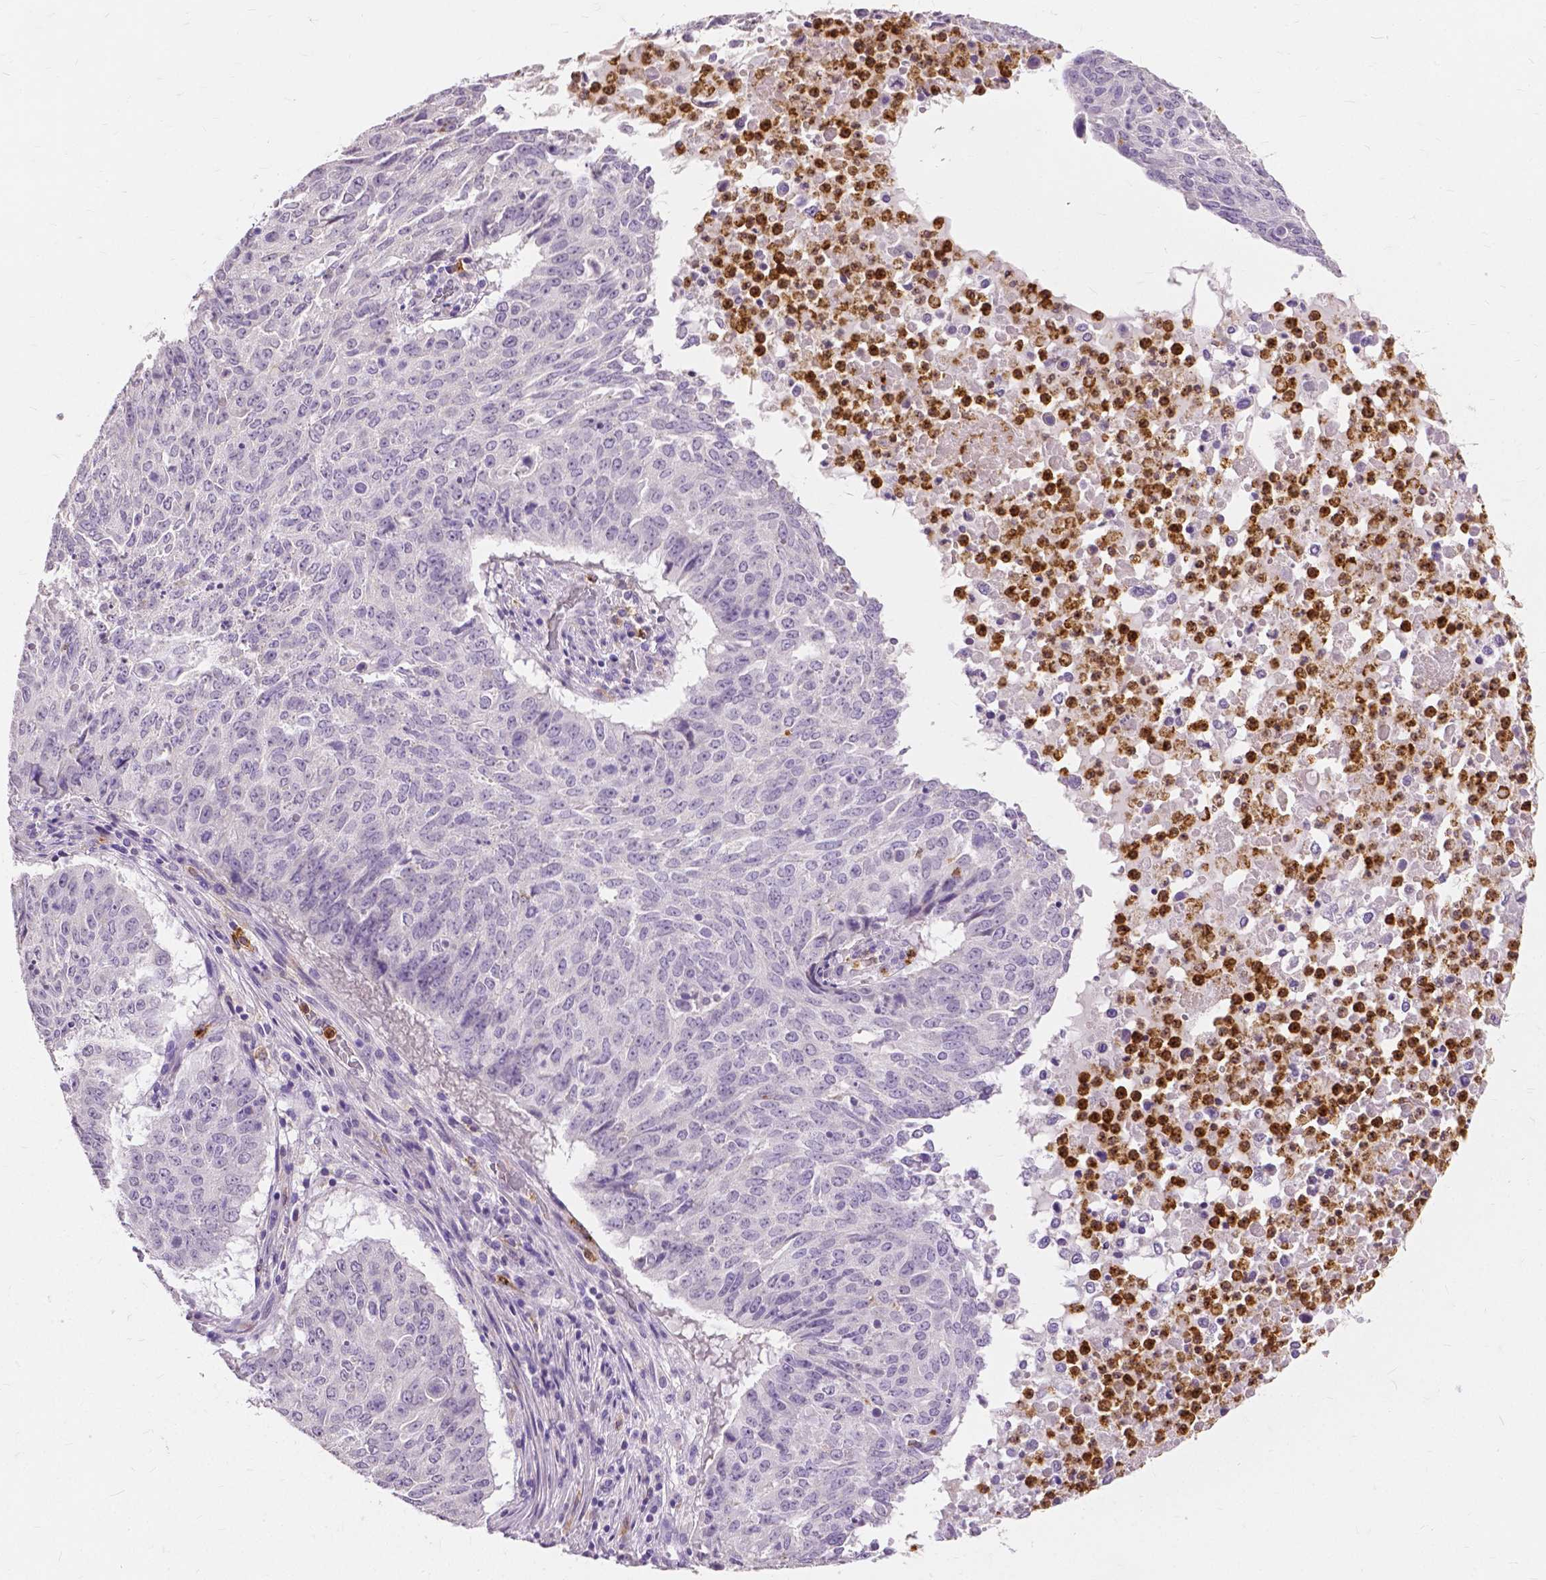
{"staining": {"intensity": "negative", "quantity": "none", "location": "none"}, "tissue": "lung cancer", "cell_type": "Tumor cells", "image_type": "cancer", "snomed": [{"axis": "morphology", "description": "Normal tissue, NOS"}, {"axis": "morphology", "description": "Squamous cell carcinoma, NOS"}, {"axis": "topography", "description": "Bronchus"}, {"axis": "topography", "description": "Lung"}], "caption": "This micrograph is of lung cancer (squamous cell carcinoma) stained with immunohistochemistry (IHC) to label a protein in brown with the nuclei are counter-stained blue. There is no staining in tumor cells.", "gene": "CXCR2", "patient": {"sex": "male", "age": 64}}